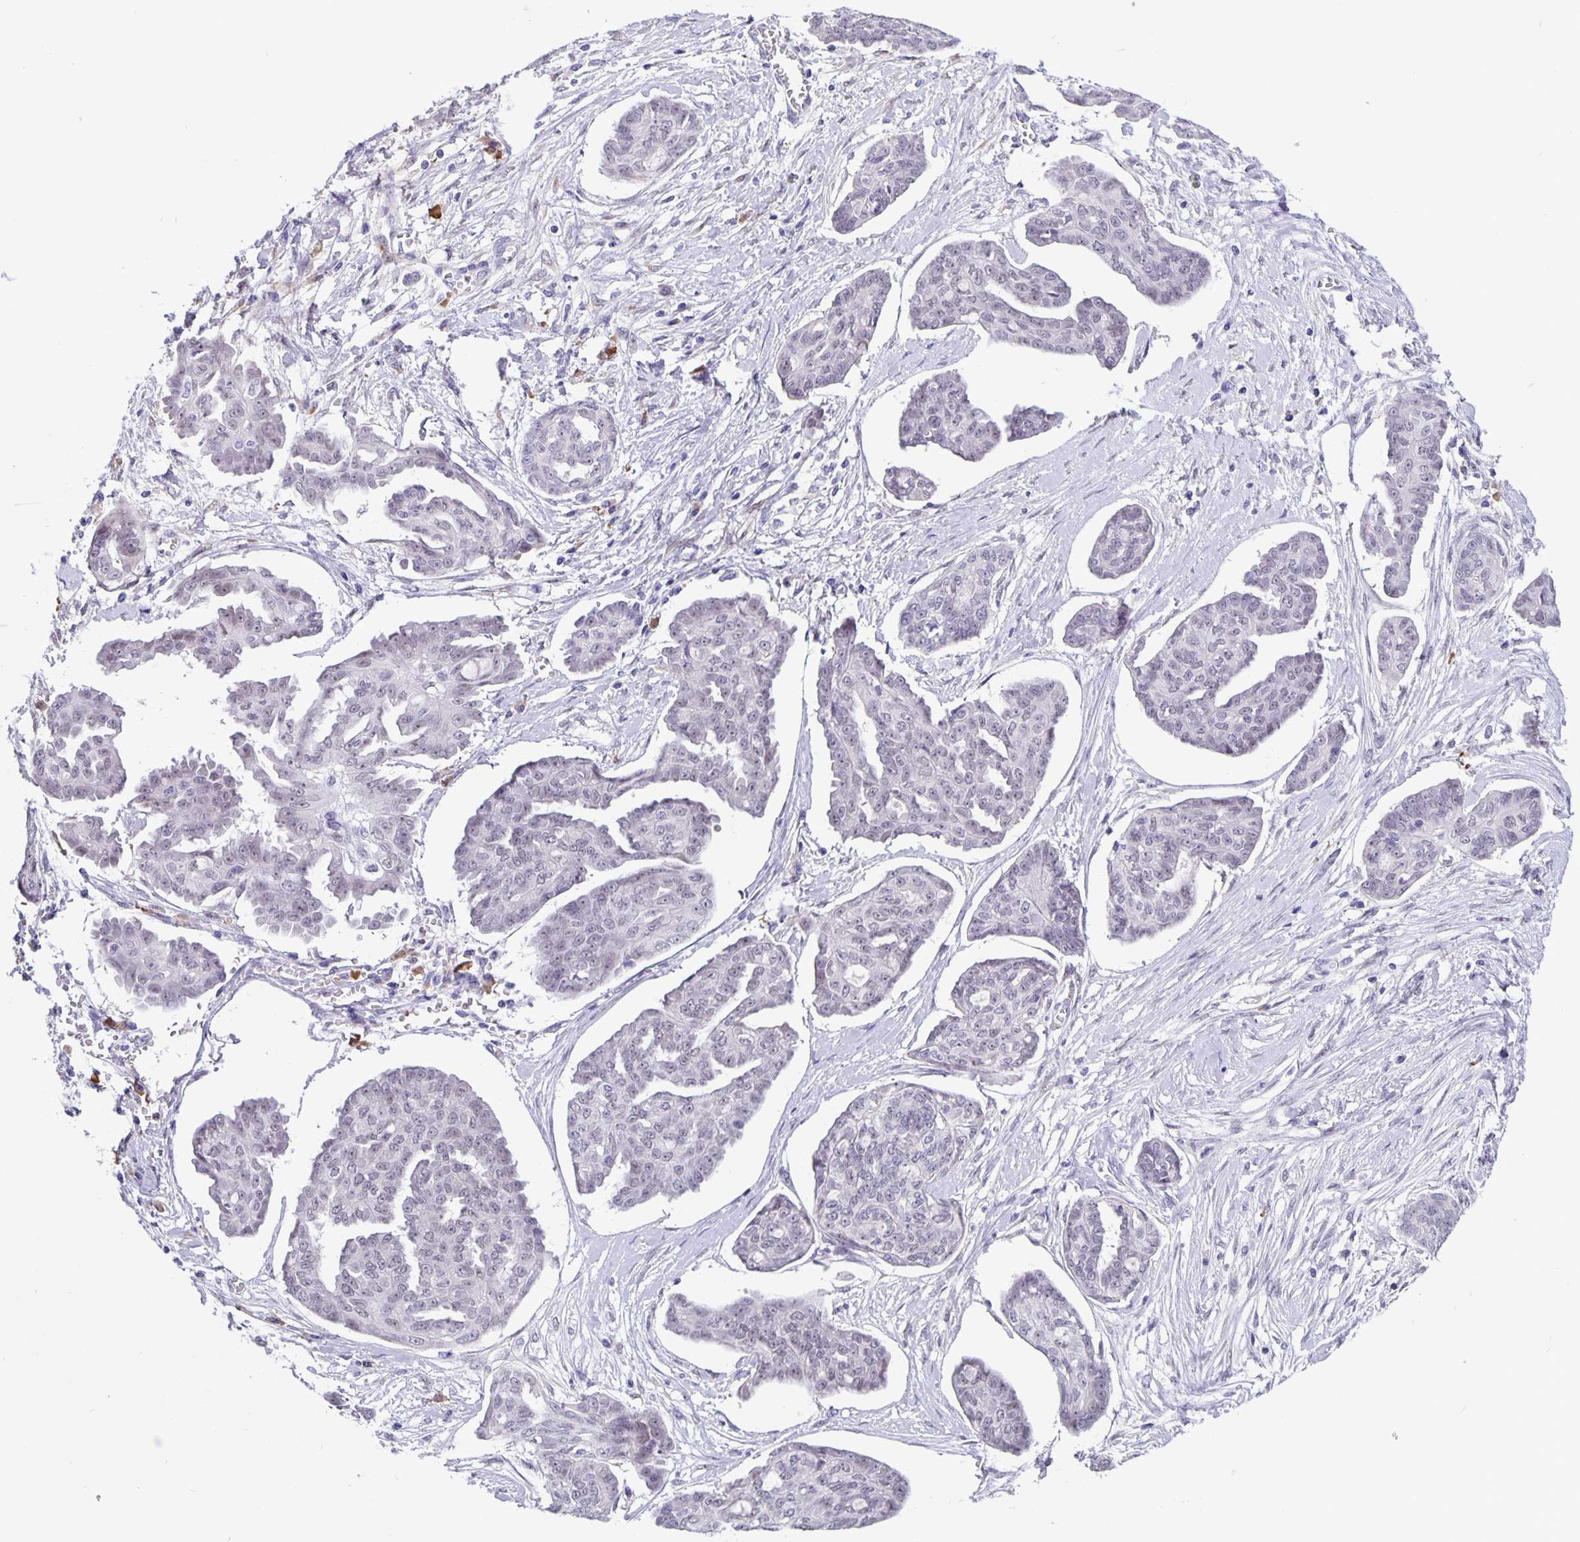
{"staining": {"intensity": "negative", "quantity": "none", "location": "none"}, "tissue": "ovarian cancer", "cell_type": "Tumor cells", "image_type": "cancer", "snomed": [{"axis": "morphology", "description": "Cystadenocarcinoma, serous, NOS"}, {"axis": "topography", "description": "Ovary"}], "caption": "The immunohistochemistry (IHC) micrograph has no significant expression in tumor cells of ovarian cancer (serous cystadenocarcinoma) tissue.", "gene": "ERMN", "patient": {"sex": "female", "age": 71}}